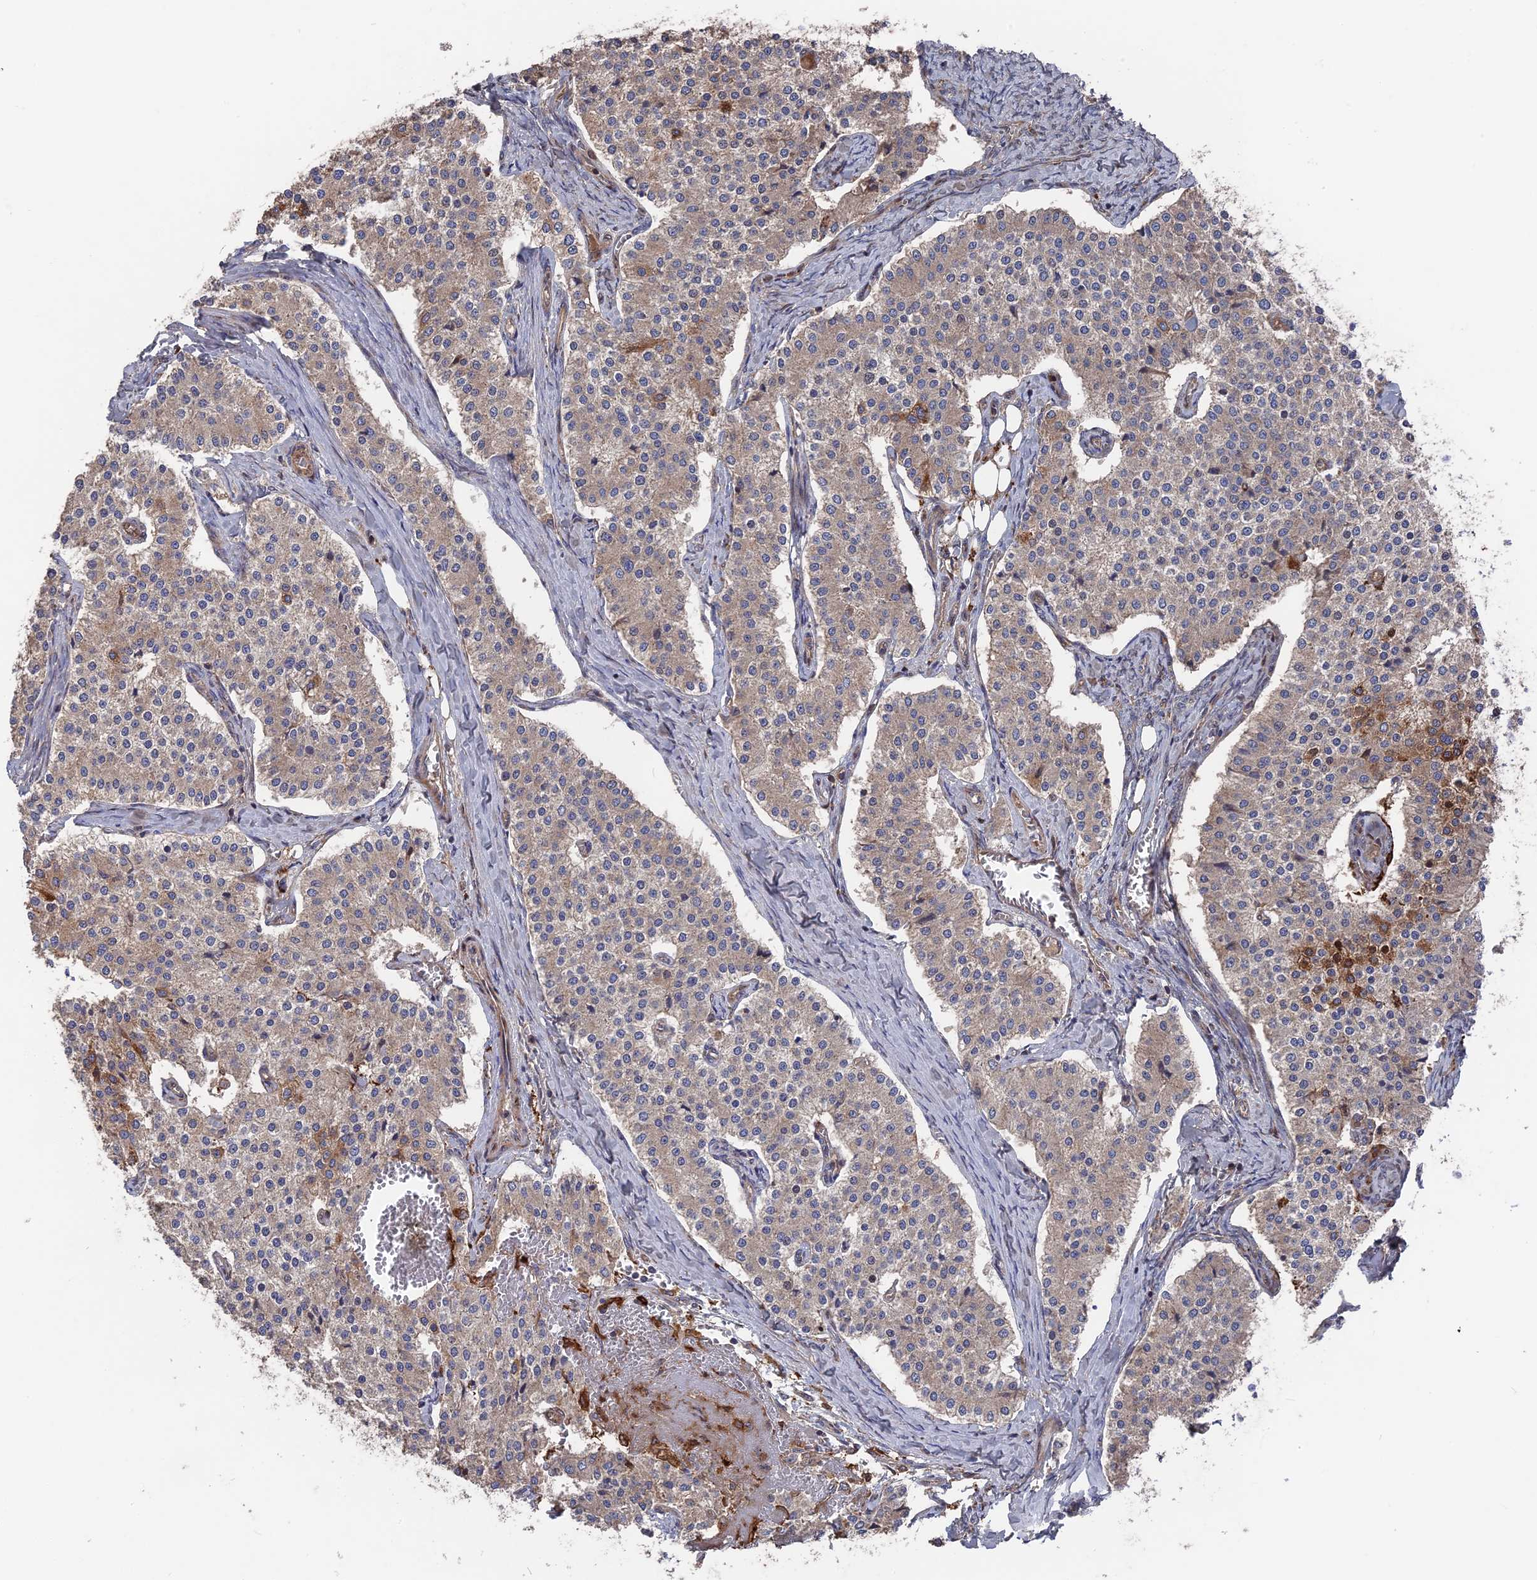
{"staining": {"intensity": "weak", "quantity": "25%-75%", "location": "cytoplasmic/membranous"}, "tissue": "carcinoid", "cell_type": "Tumor cells", "image_type": "cancer", "snomed": [{"axis": "morphology", "description": "Carcinoid, malignant, NOS"}, {"axis": "topography", "description": "Colon"}], "caption": "Protein expression analysis of carcinoid demonstrates weak cytoplasmic/membranous expression in approximately 25%-75% of tumor cells.", "gene": "DEF8", "patient": {"sex": "female", "age": 52}}